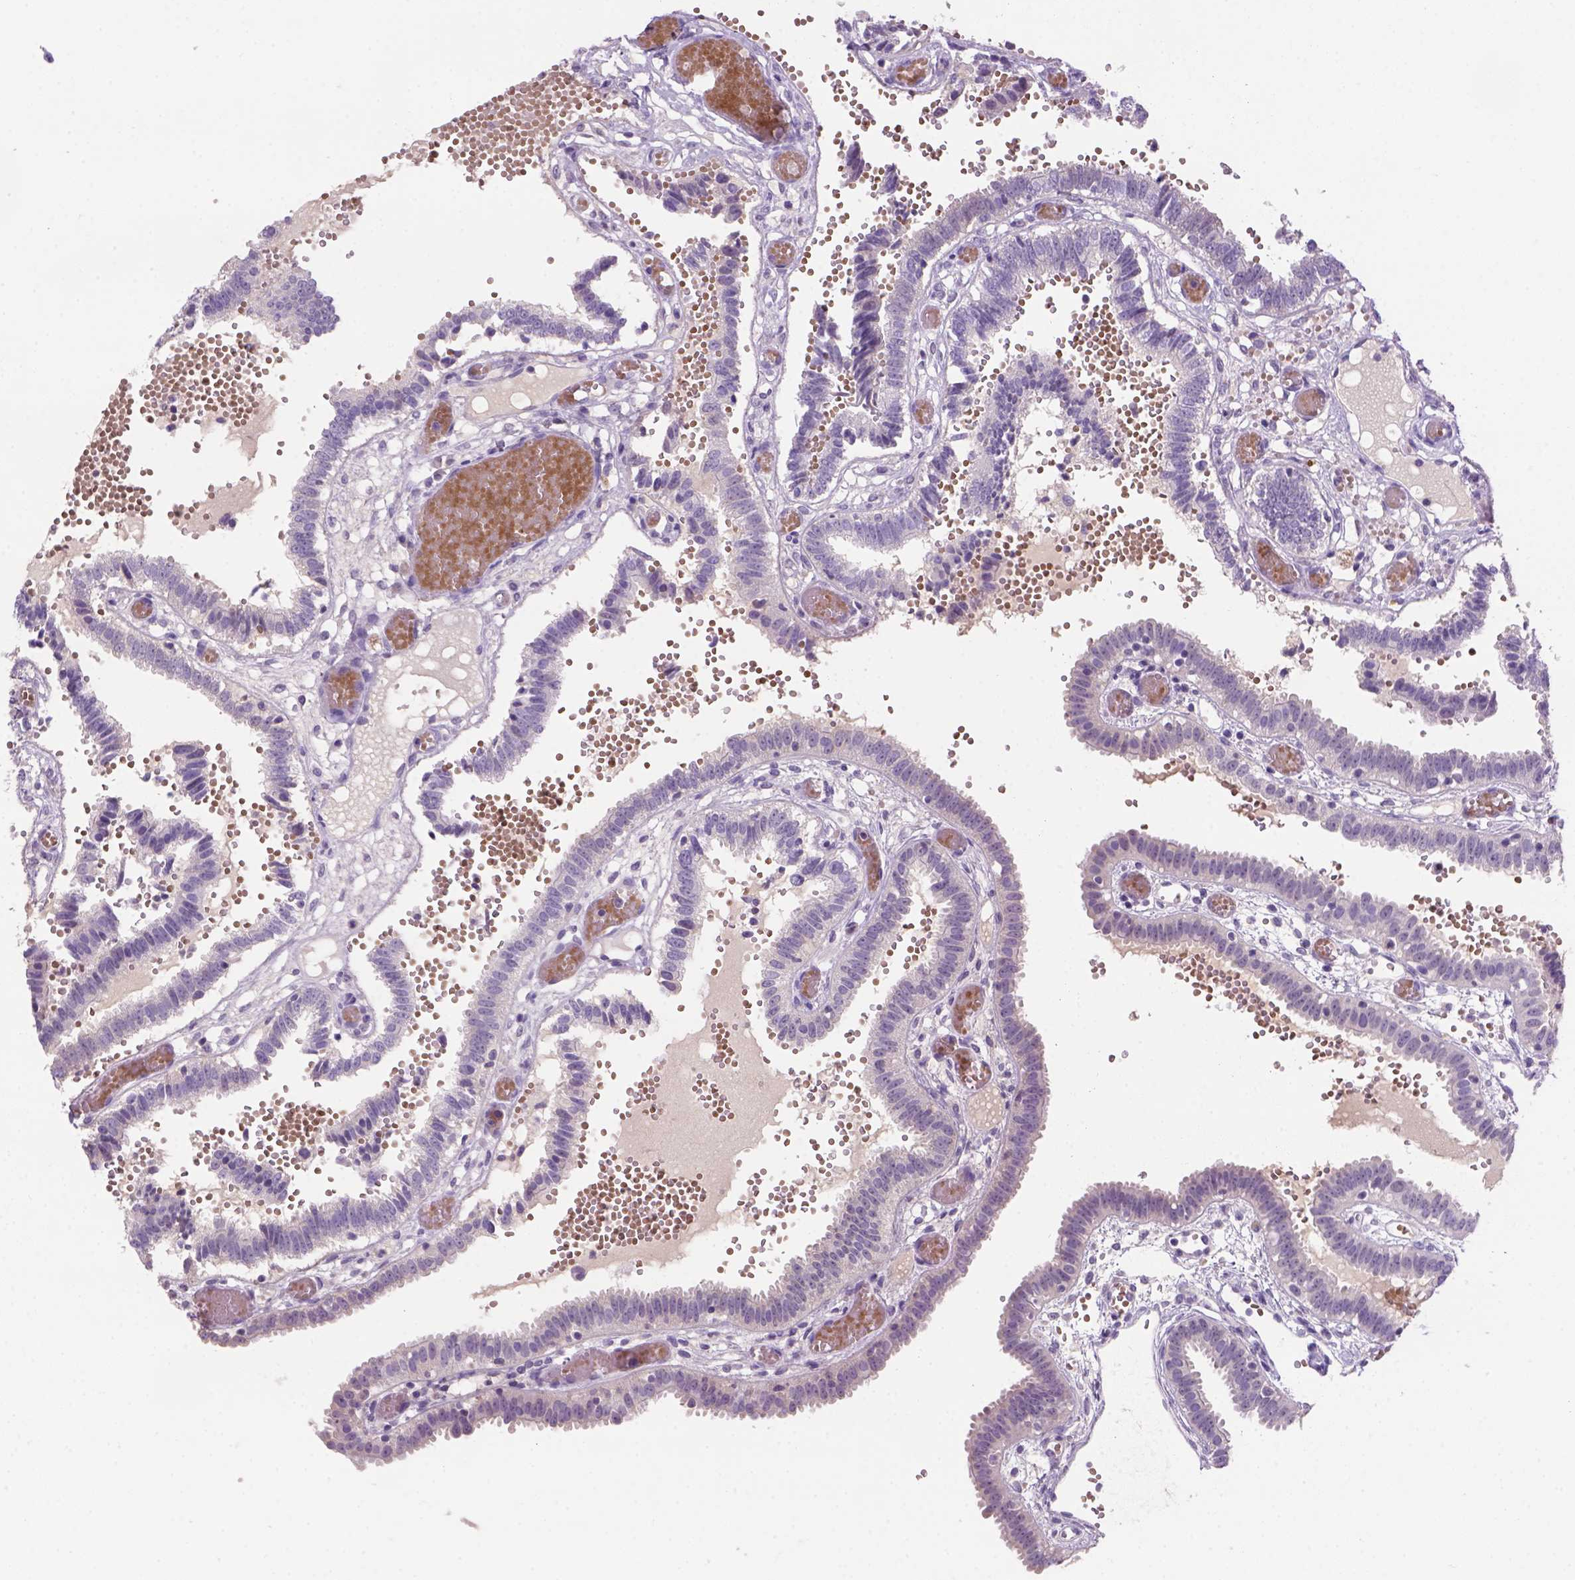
{"staining": {"intensity": "negative", "quantity": "none", "location": "none"}, "tissue": "fallopian tube", "cell_type": "Glandular cells", "image_type": "normal", "snomed": [{"axis": "morphology", "description": "Normal tissue, NOS"}, {"axis": "topography", "description": "Fallopian tube"}], "caption": "Glandular cells are negative for brown protein staining in unremarkable fallopian tube. (Brightfield microscopy of DAB IHC at high magnification).", "gene": "ZMAT4", "patient": {"sex": "female", "age": 37}}